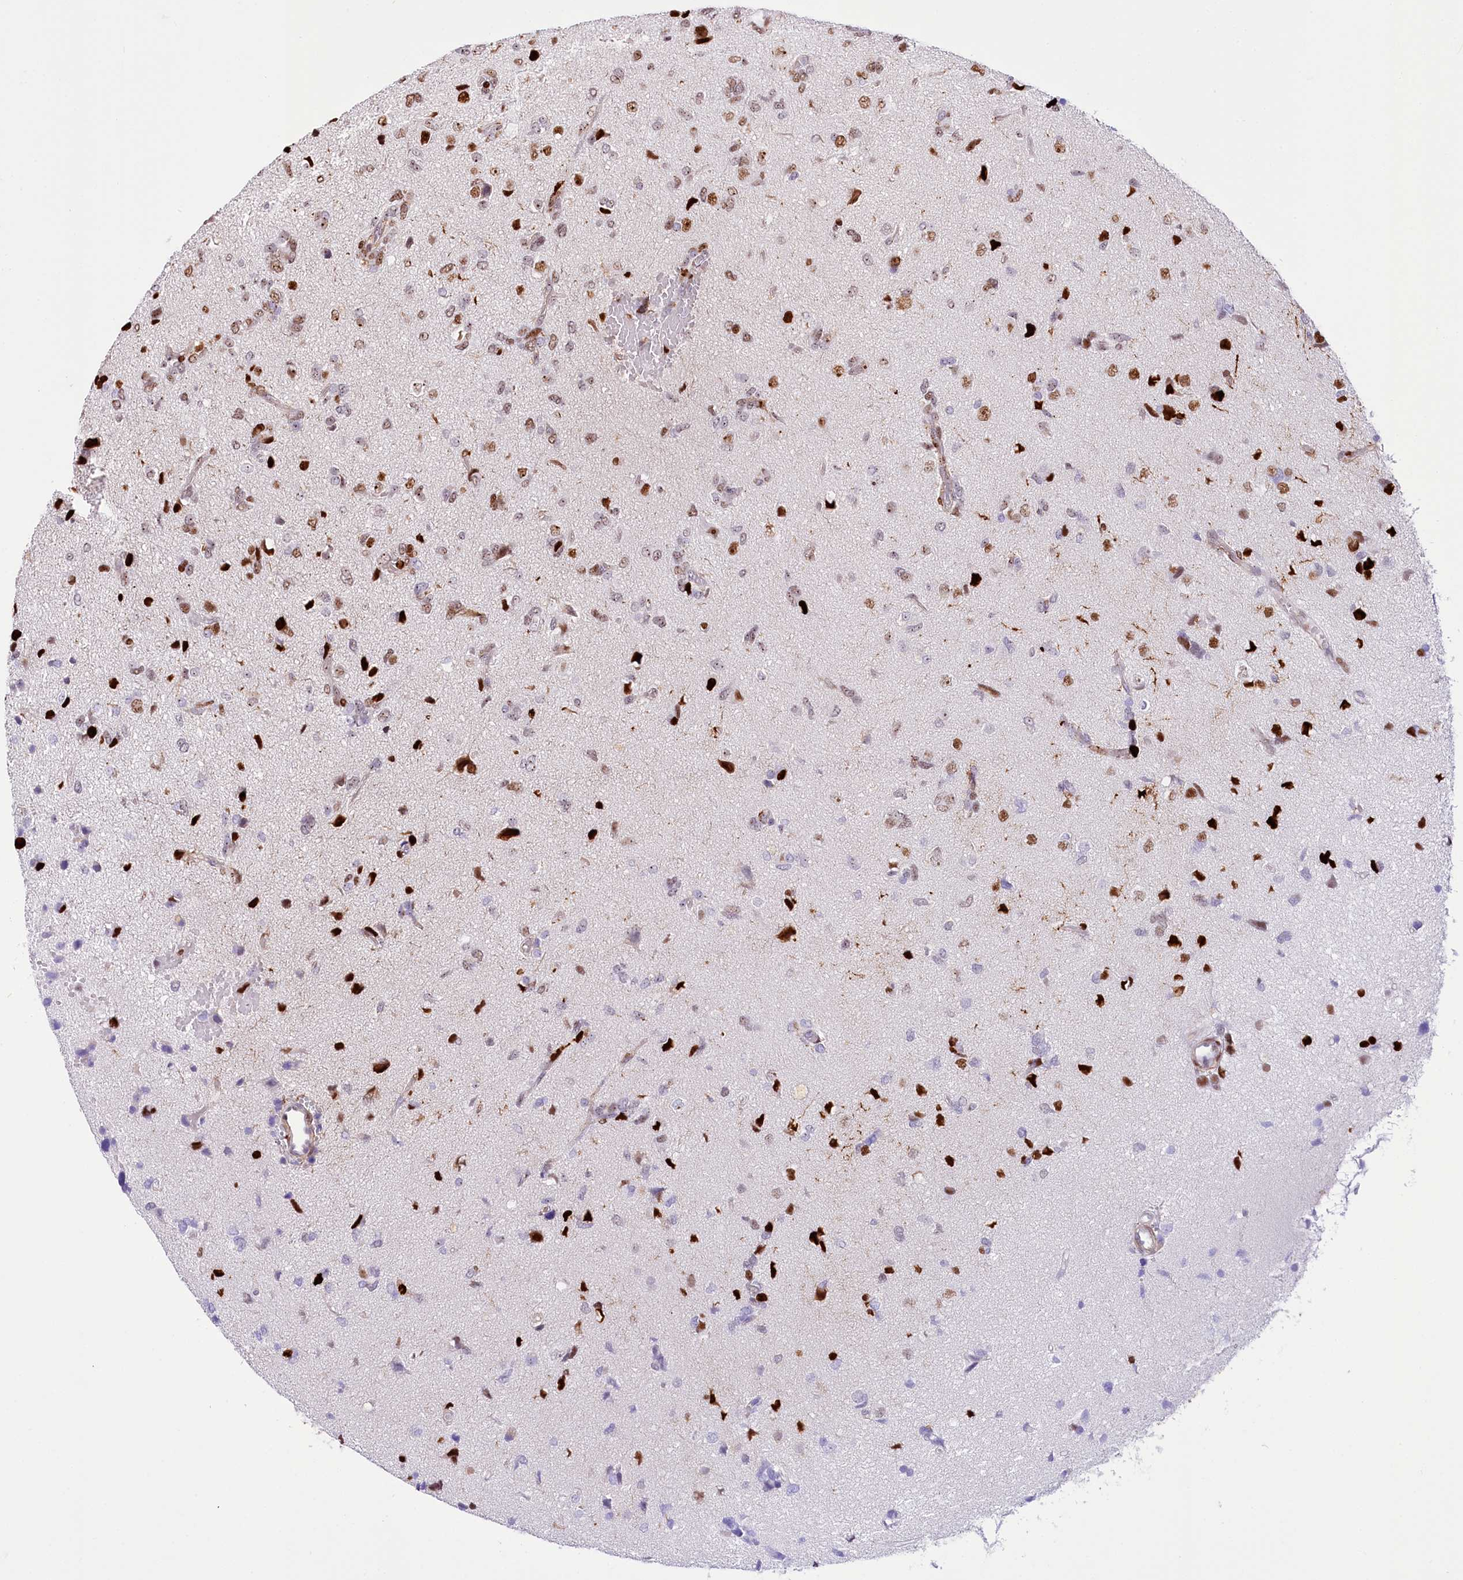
{"staining": {"intensity": "moderate", "quantity": "<25%", "location": "nuclear"}, "tissue": "glioma", "cell_type": "Tumor cells", "image_type": "cancer", "snomed": [{"axis": "morphology", "description": "Glioma, malignant, High grade"}, {"axis": "topography", "description": "Brain"}], "caption": "A brown stain highlights moderate nuclear positivity of a protein in human glioma tumor cells. Immunohistochemistry (ihc) stains the protein of interest in brown and the nuclei are stained blue.", "gene": "PTMS", "patient": {"sex": "female", "age": 59}}